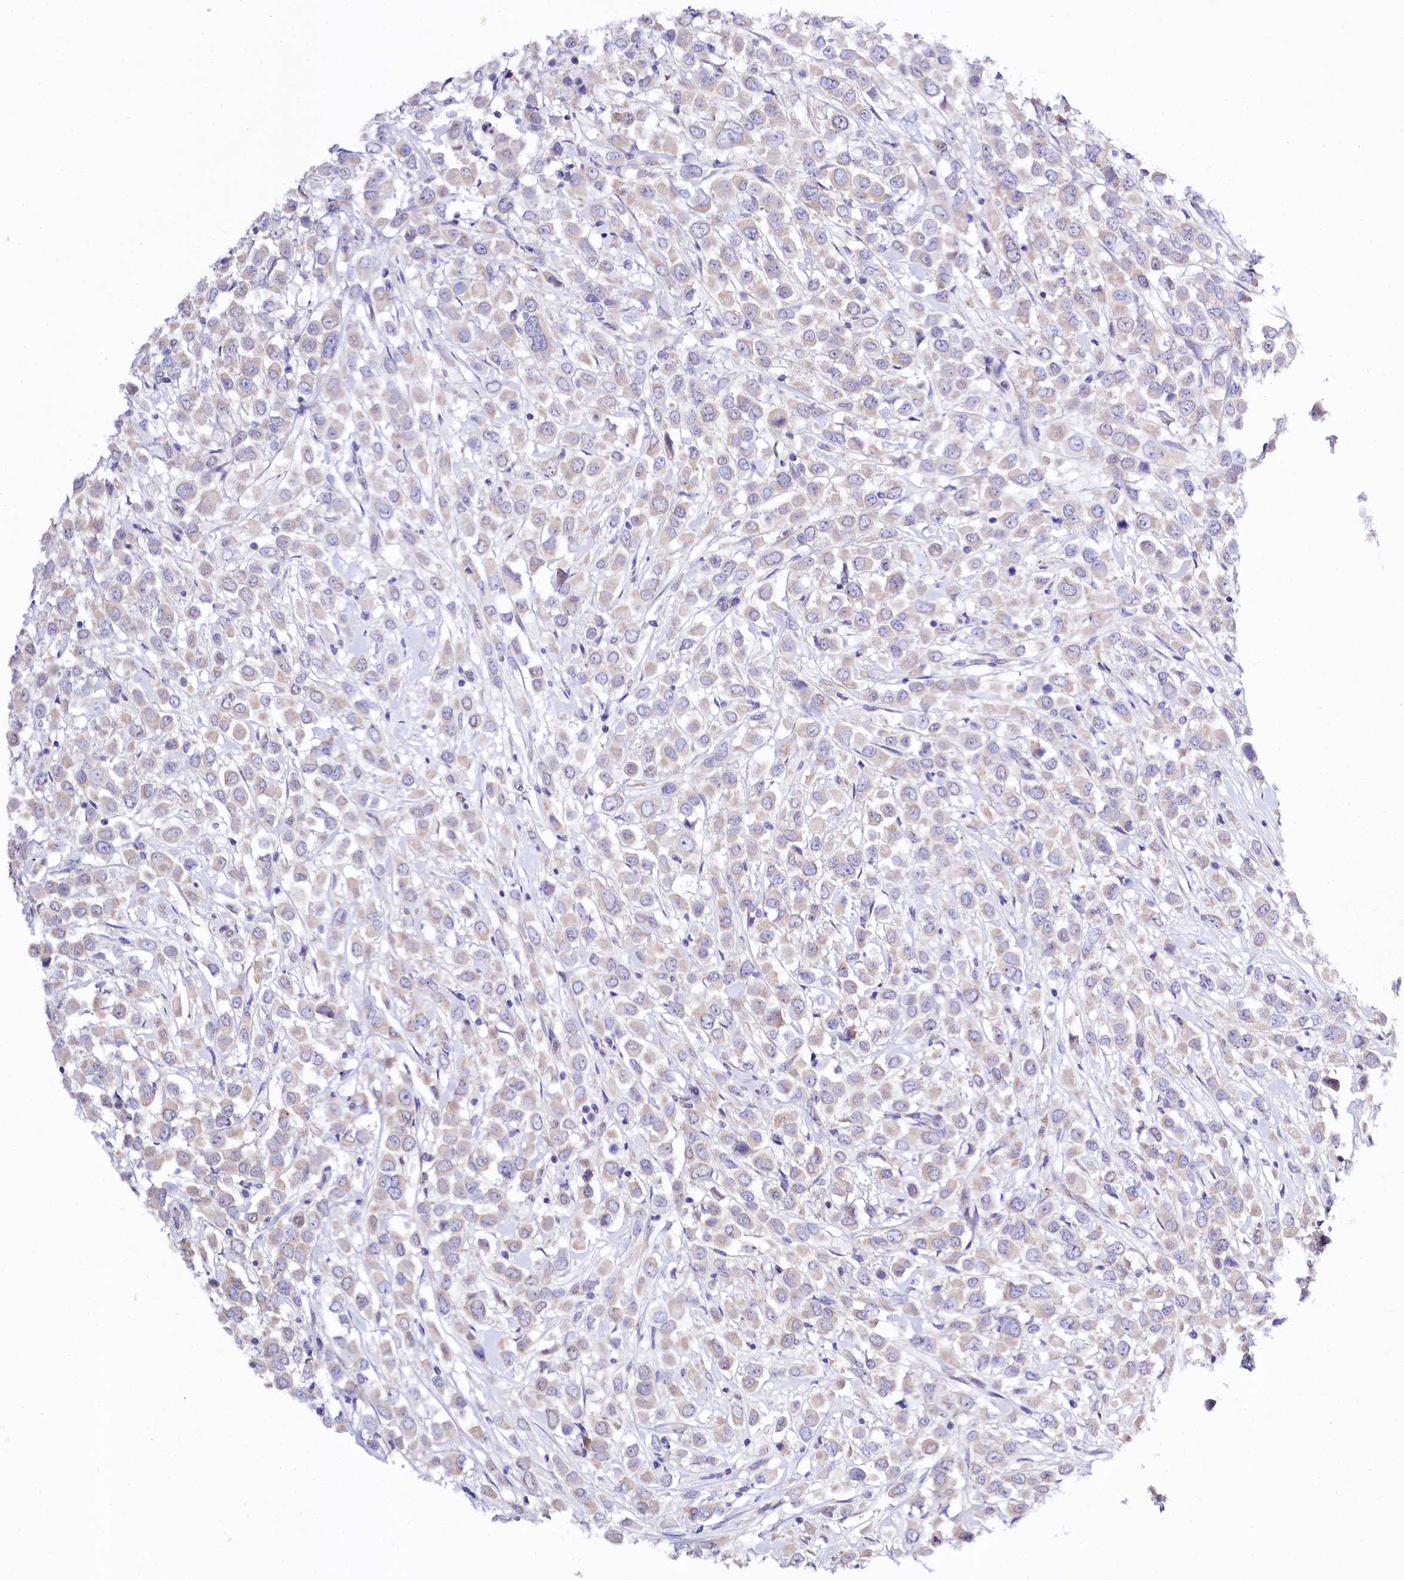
{"staining": {"intensity": "weak", "quantity": "<25%", "location": "cytoplasmic/membranous"}, "tissue": "breast cancer", "cell_type": "Tumor cells", "image_type": "cancer", "snomed": [{"axis": "morphology", "description": "Duct carcinoma"}, {"axis": "topography", "description": "Breast"}], "caption": "This histopathology image is of infiltrating ductal carcinoma (breast) stained with IHC to label a protein in brown with the nuclei are counter-stained blue. There is no expression in tumor cells. (DAB (3,3'-diaminobenzidine) immunohistochemistry visualized using brightfield microscopy, high magnification).", "gene": "SPATS2", "patient": {"sex": "female", "age": 61}}